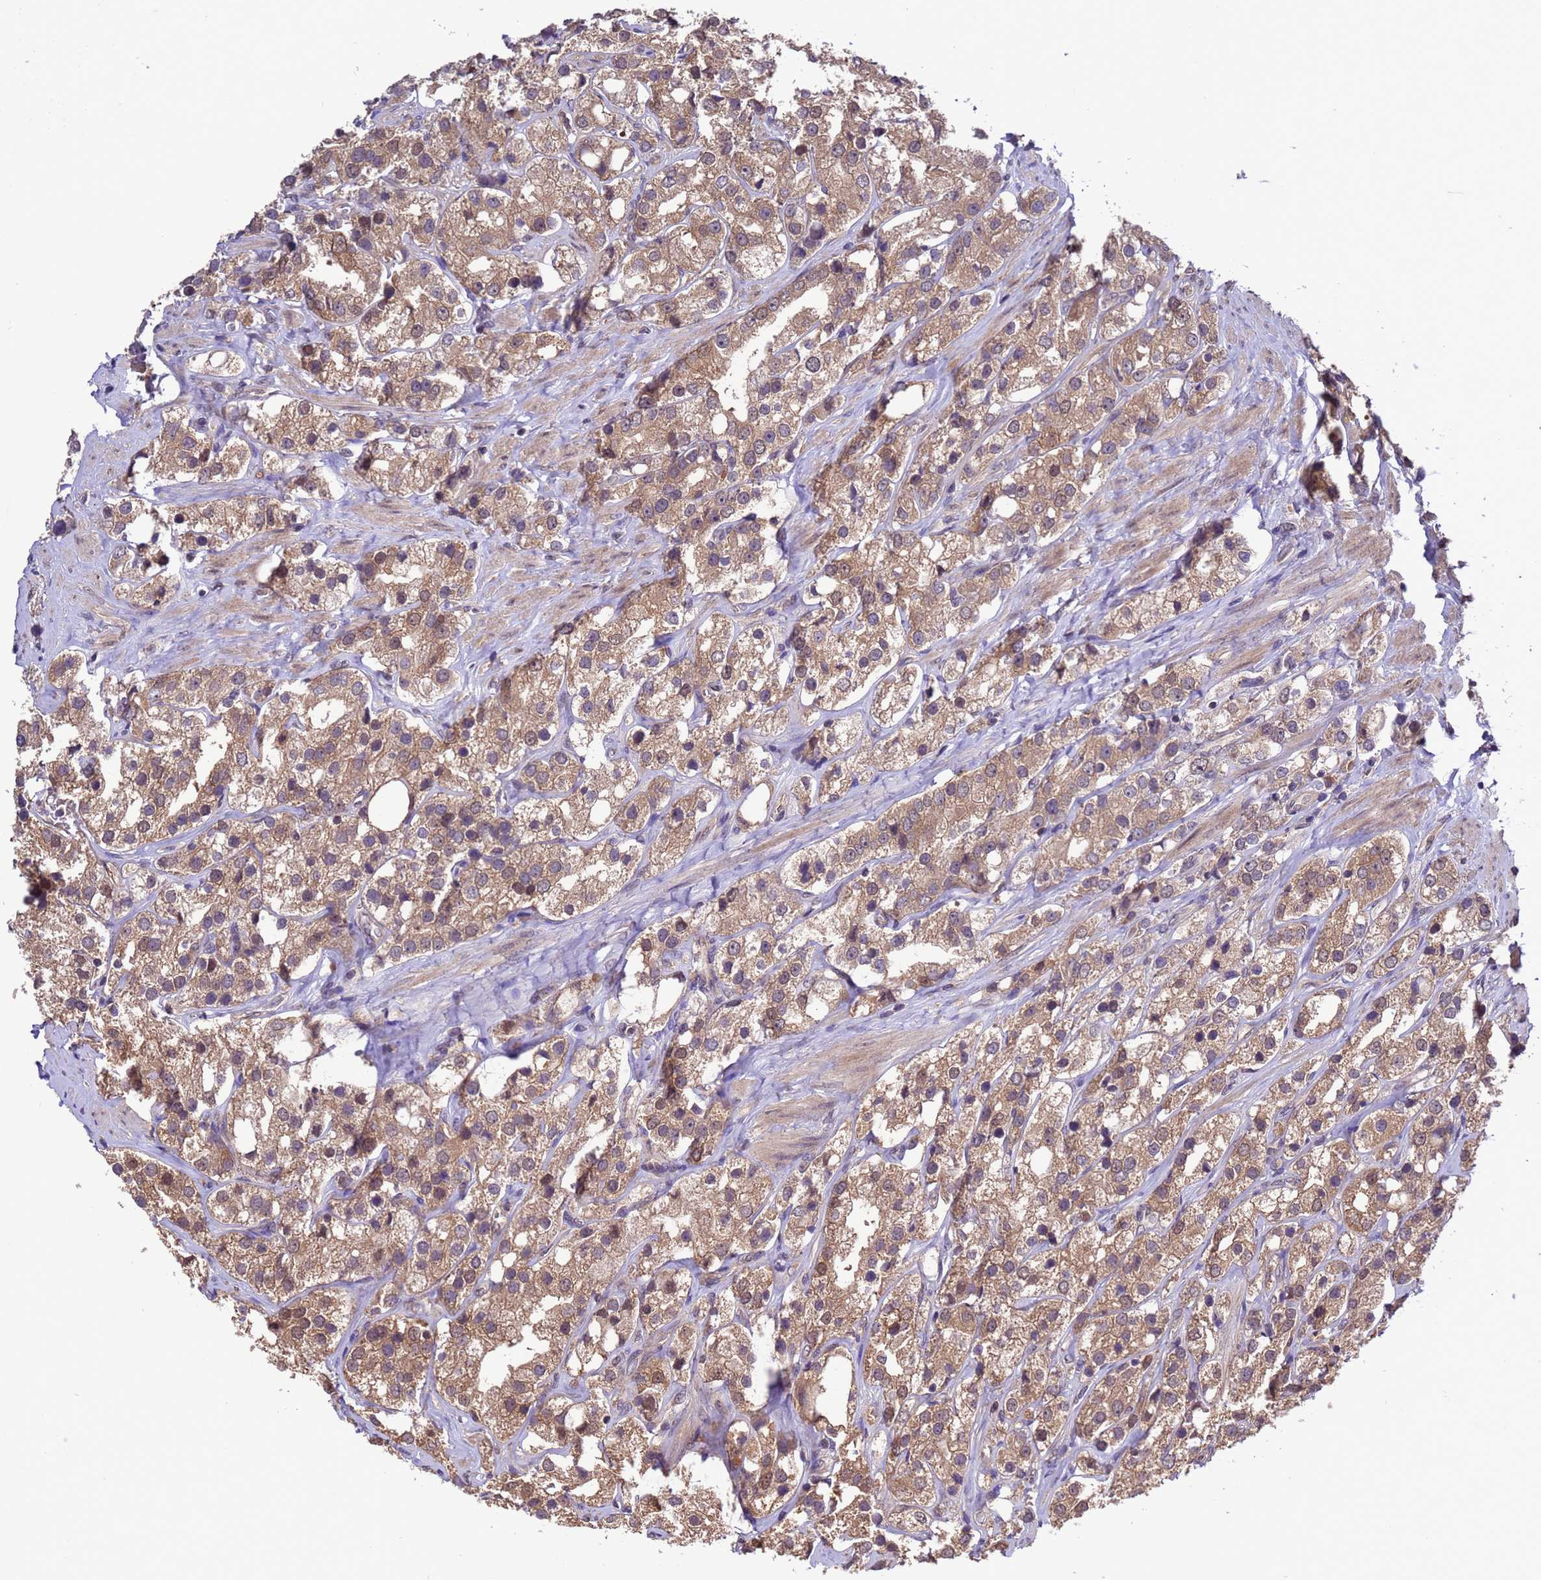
{"staining": {"intensity": "moderate", "quantity": ">75%", "location": "cytoplasmic/membranous,nuclear"}, "tissue": "prostate cancer", "cell_type": "Tumor cells", "image_type": "cancer", "snomed": [{"axis": "morphology", "description": "Adenocarcinoma, NOS"}, {"axis": "topography", "description": "Prostate"}], "caption": "Protein expression analysis of prostate cancer (adenocarcinoma) exhibits moderate cytoplasmic/membranous and nuclear staining in about >75% of tumor cells.", "gene": "ZFP69B", "patient": {"sex": "male", "age": 79}}